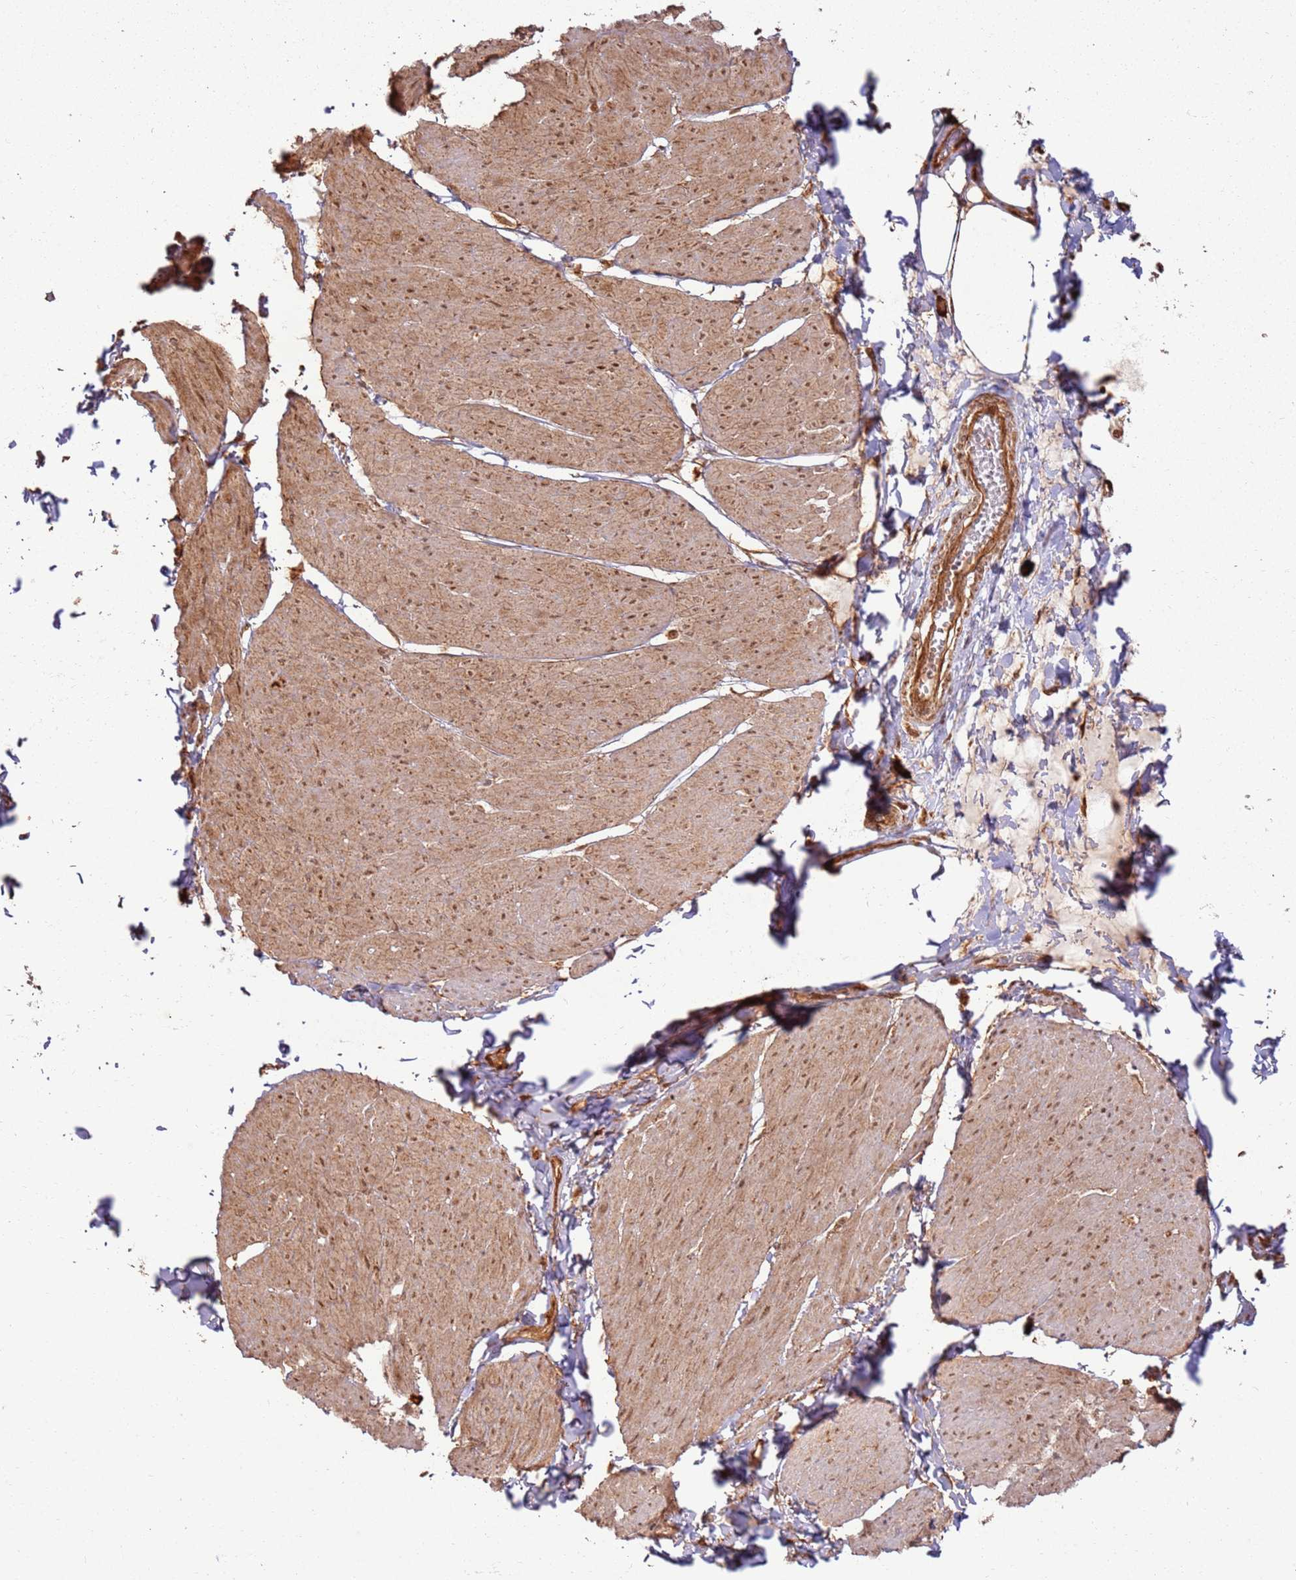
{"staining": {"intensity": "moderate", "quantity": ">75%", "location": "cytoplasmic/membranous,nuclear"}, "tissue": "smooth muscle", "cell_type": "Smooth muscle cells", "image_type": "normal", "snomed": [{"axis": "morphology", "description": "Urothelial carcinoma, High grade"}, {"axis": "topography", "description": "Urinary bladder"}], "caption": "Protein staining shows moderate cytoplasmic/membranous,nuclear expression in approximately >75% of smooth muscle cells in benign smooth muscle. The protein of interest is shown in brown color, while the nuclei are stained blue.", "gene": "TBC1D13", "patient": {"sex": "male", "age": 46}}